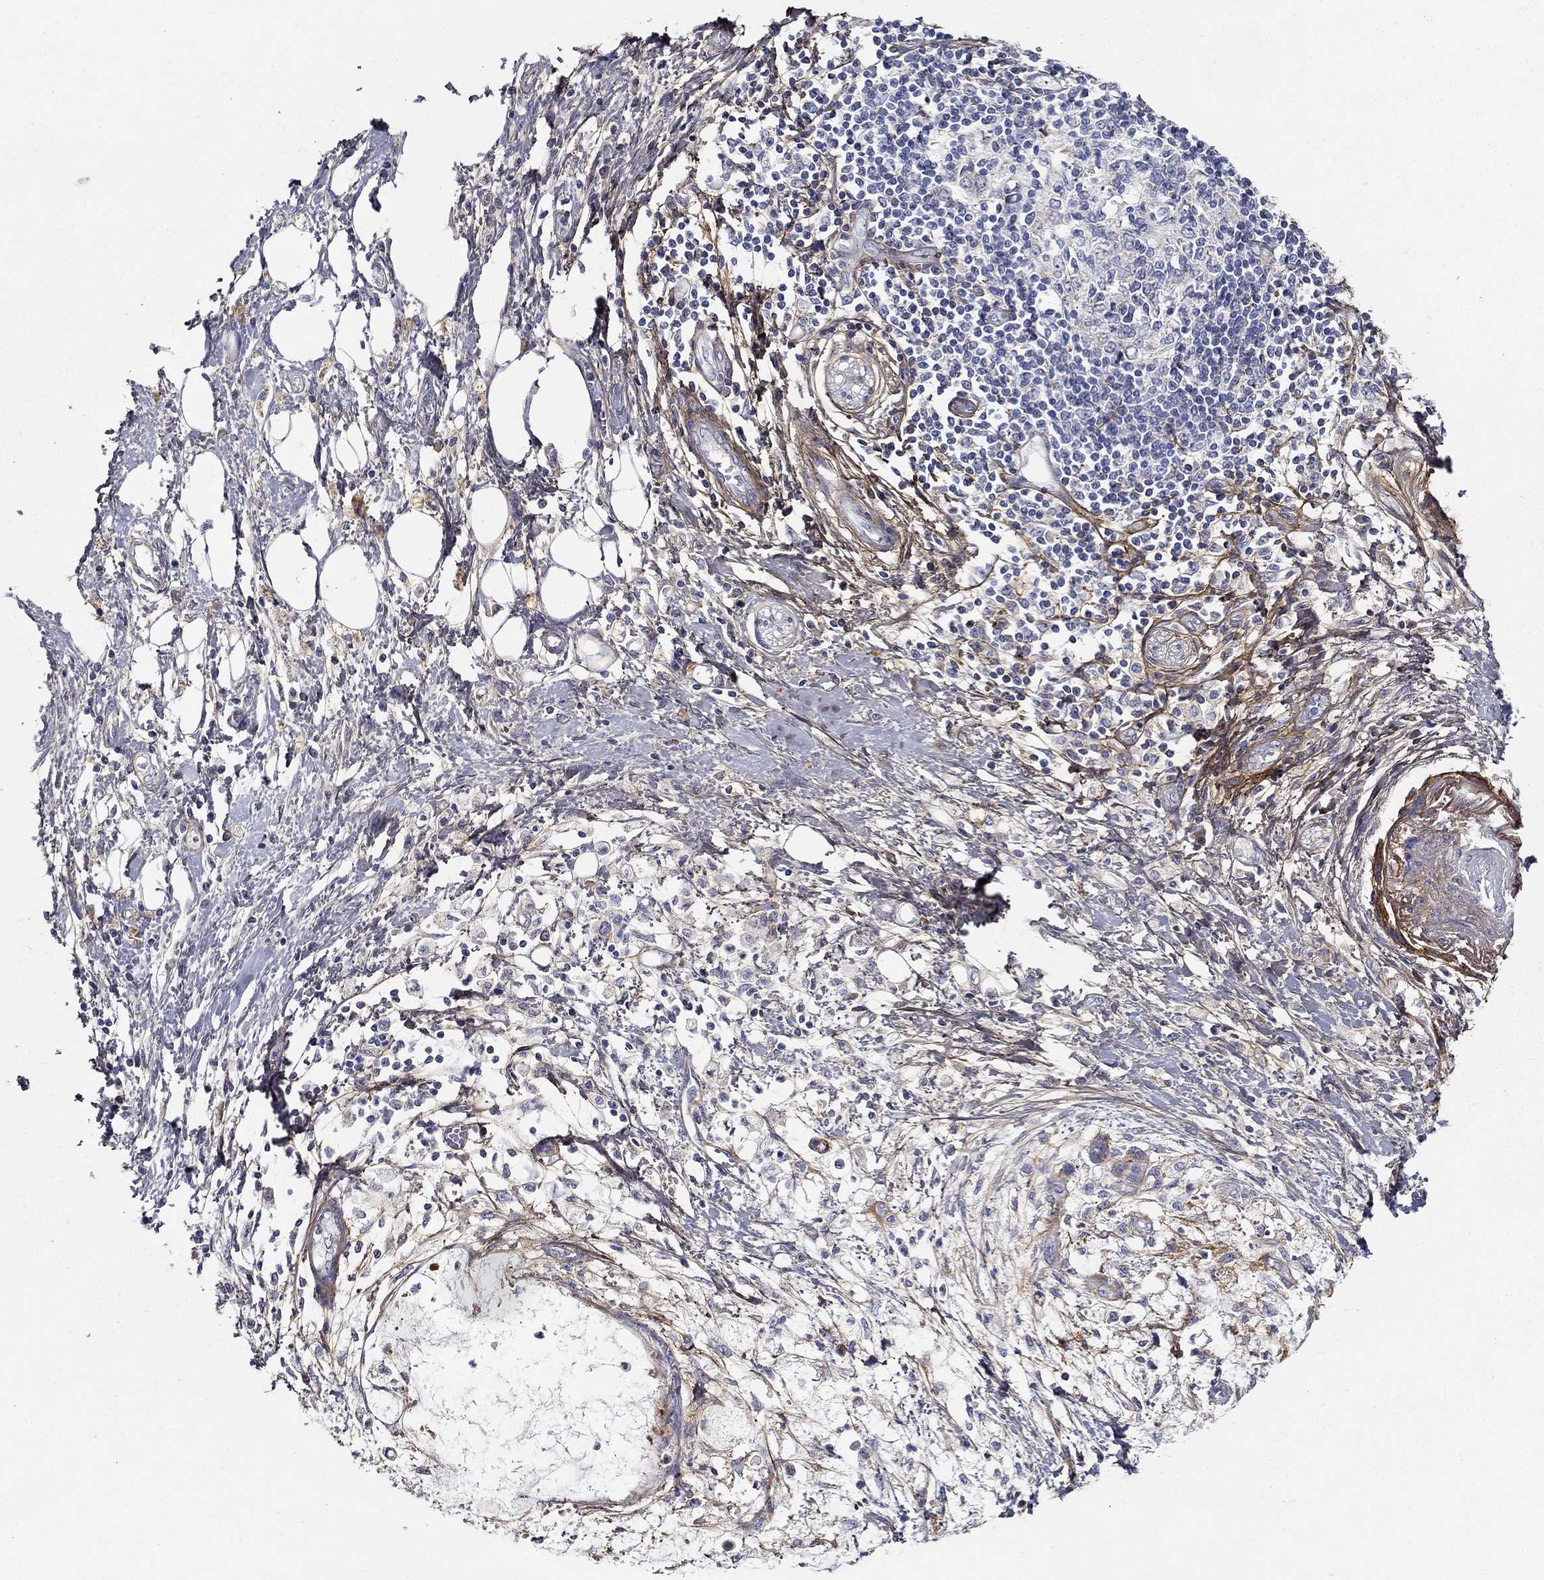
{"staining": {"intensity": "weak", "quantity": "25%-75%", "location": "cytoplasmic/membranous"}, "tissue": "pancreatic cancer", "cell_type": "Tumor cells", "image_type": "cancer", "snomed": [{"axis": "morphology", "description": "Normal tissue, NOS"}, {"axis": "morphology", "description": "Adenocarcinoma, NOS"}, {"axis": "topography", "description": "Pancreas"}, {"axis": "topography", "description": "Duodenum"}], "caption": "This is a histology image of immunohistochemistry (IHC) staining of pancreatic cancer (adenocarcinoma), which shows weak staining in the cytoplasmic/membranous of tumor cells.", "gene": "TGFBI", "patient": {"sex": "female", "age": 60}}